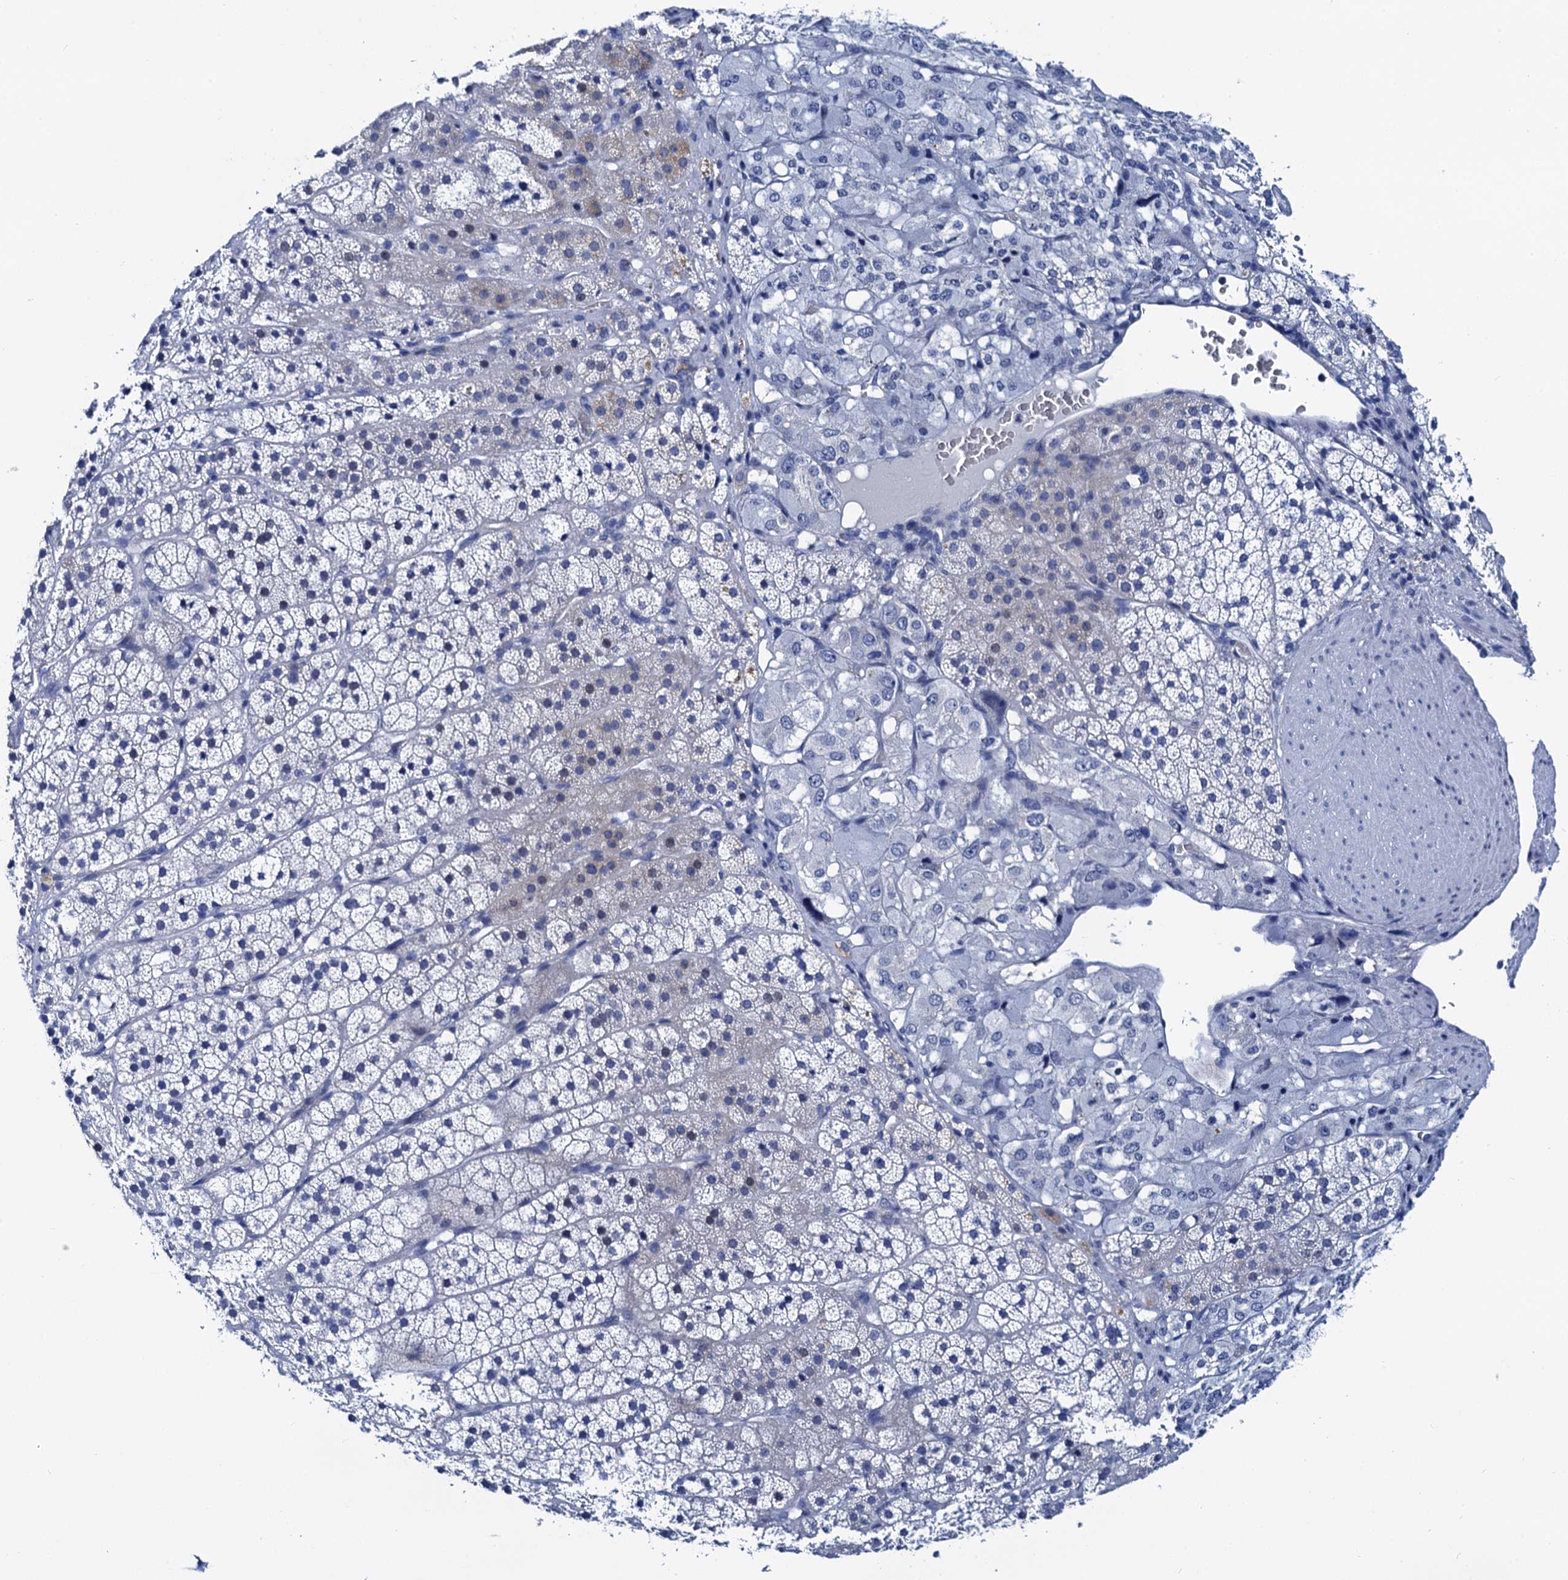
{"staining": {"intensity": "negative", "quantity": "none", "location": "none"}, "tissue": "adrenal gland", "cell_type": "Glandular cells", "image_type": "normal", "snomed": [{"axis": "morphology", "description": "Normal tissue, NOS"}, {"axis": "topography", "description": "Adrenal gland"}], "caption": "This is a histopathology image of immunohistochemistry staining of unremarkable adrenal gland, which shows no positivity in glandular cells. (DAB IHC visualized using brightfield microscopy, high magnification).", "gene": "LYPD3", "patient": {"sex": "female", "age": 44}}